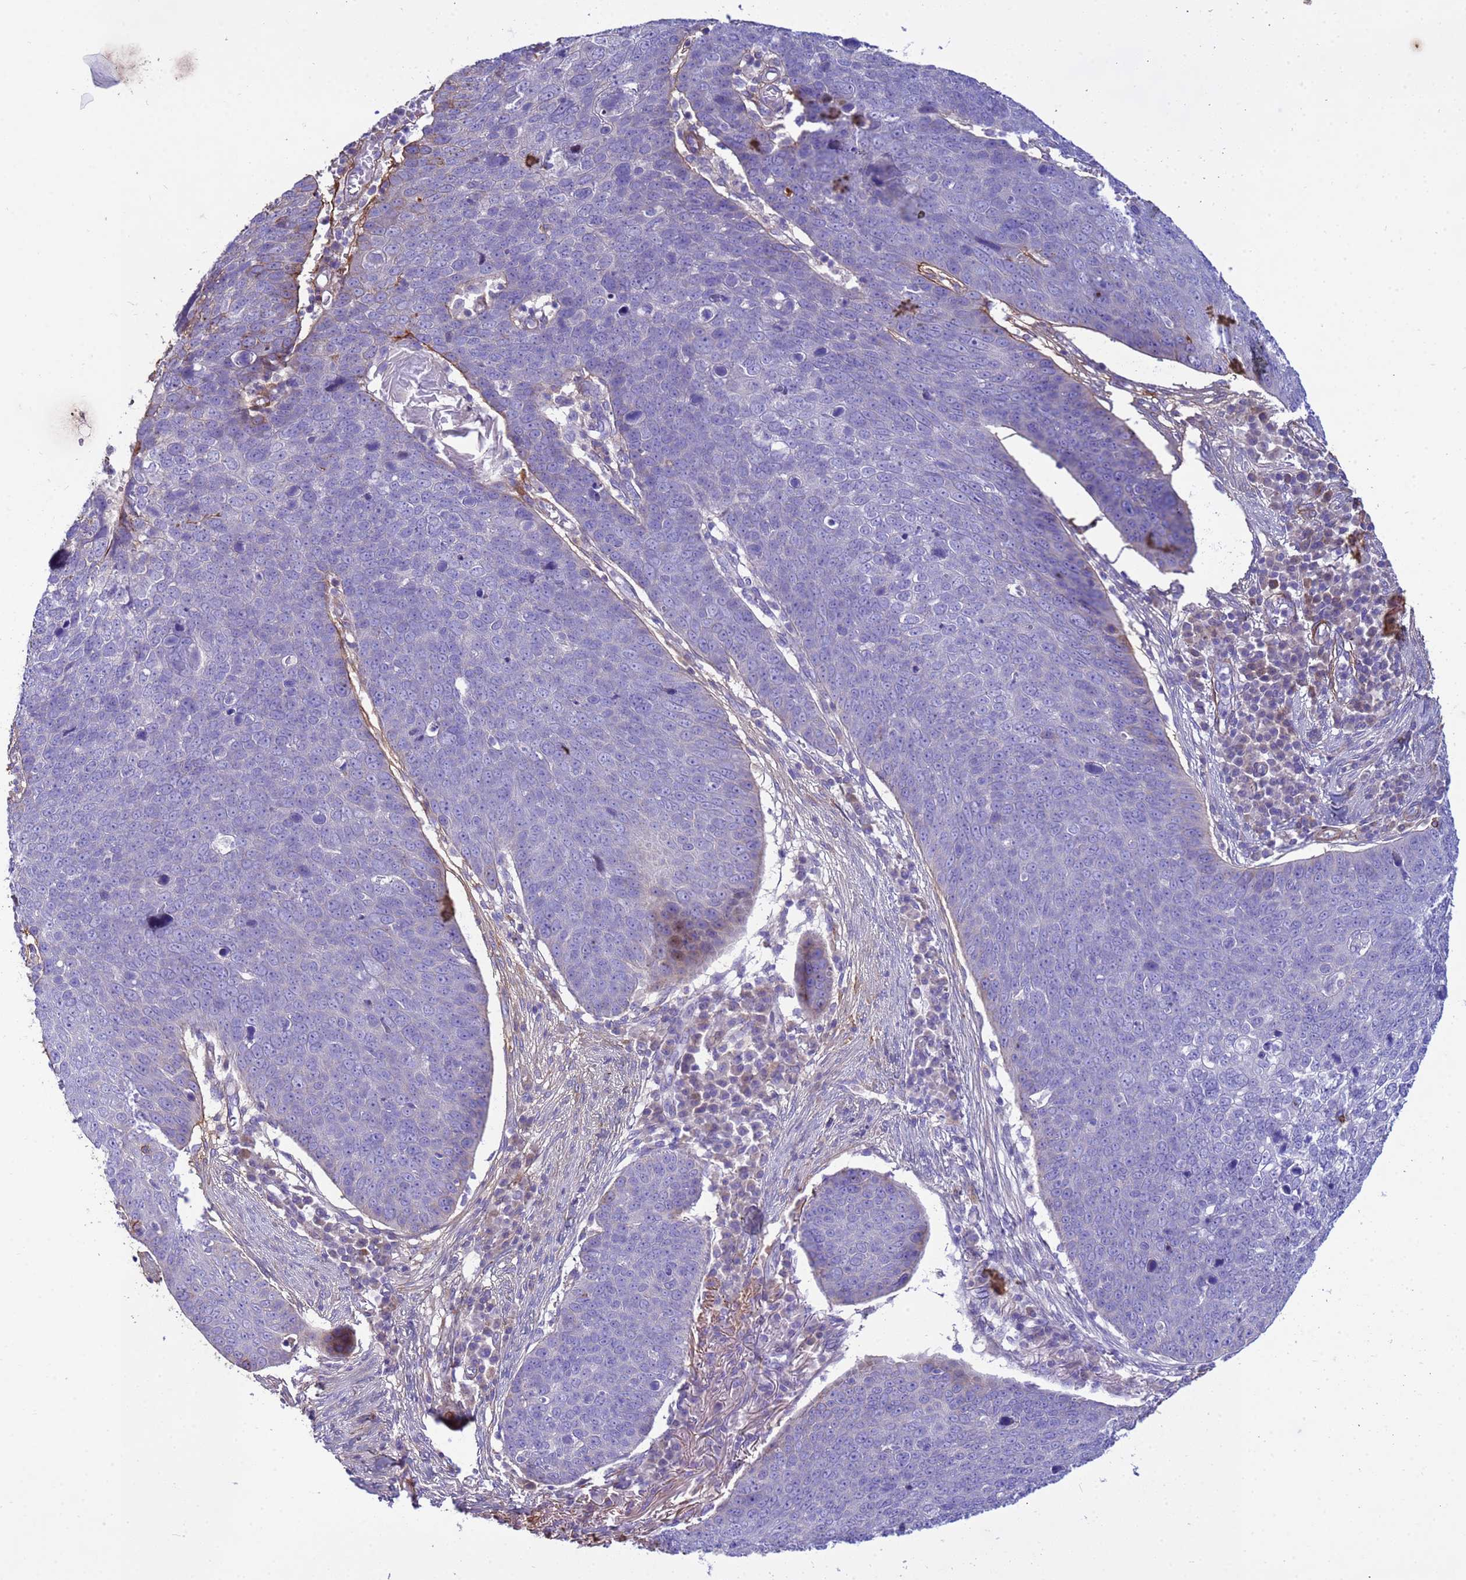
{"staining": {"intensity": "moderate", "quantity": "<25%", "location": "cytoplasmic/membranous"}, "tissue": "skin cancer", "cell_type": "Tumor cells", "image_type": "cancer", "snomed": [{"axis": "morphology", "description": "Squamous cell carcinoma, NOS"}, {"axis": "topography", "description": "Skin"}], "caption": "Immunohistochemical staining of squamous cell carcinoma (skin) reveals moderate cytoplasmic/membranous protein positivity in about <25% of tumor cells. Using DAB (3,3'-diaminobenzidine) (brown) and hematoxylin (blue) stains, captured at high magnification using brightfield microscopy.", "gene": "P2RX7", "patient": {"sex": "male", "age": 71}}